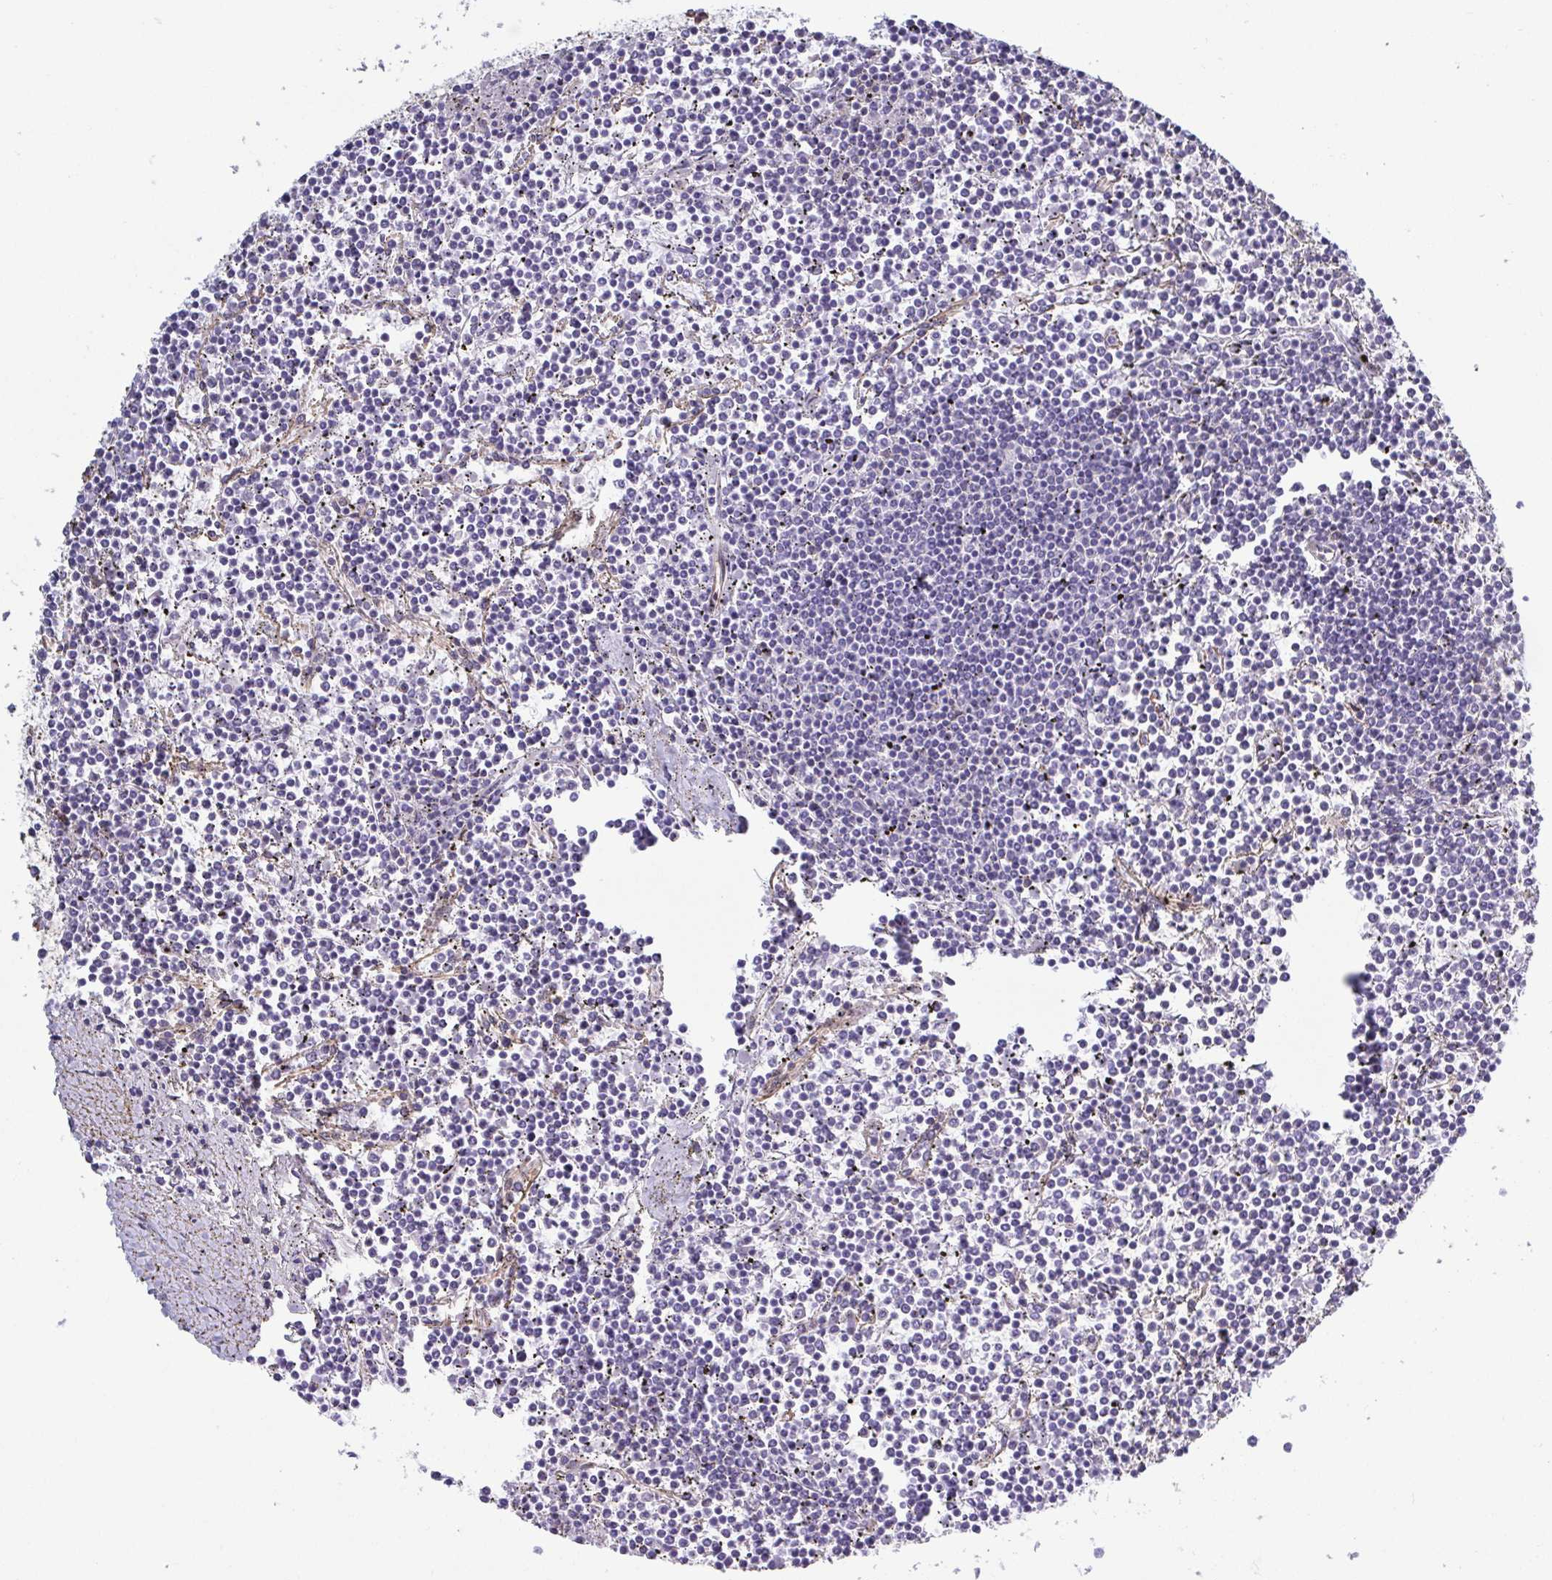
{"staining": {"intensity": "negative", "quantity": "none", "location": "none"}, "tissue": "lymphoma", "cell_type": "Tumor cells", "image_type": "cancer", "snomed": [{"axis": "morphology", "description": "Malignant lymphoma, non-Hodgkin's type, Low grade"}, {"axis": "topography", "description": "Spleen"}], "caption": "Immunohistochemistry (IHC) photomicrograph of malignant lymphoma, non-Hodgkin's type (low-grade) stained for a protein (brown), which shows no expression in tumor cells. (DAB (3,3'-diaminobenzidine) immunohistochemistry (IHC) visualized using brightfield microscopy, high magnification).", "gene": "LIMA1", "patient": {"sex": "female", "age": 19}}